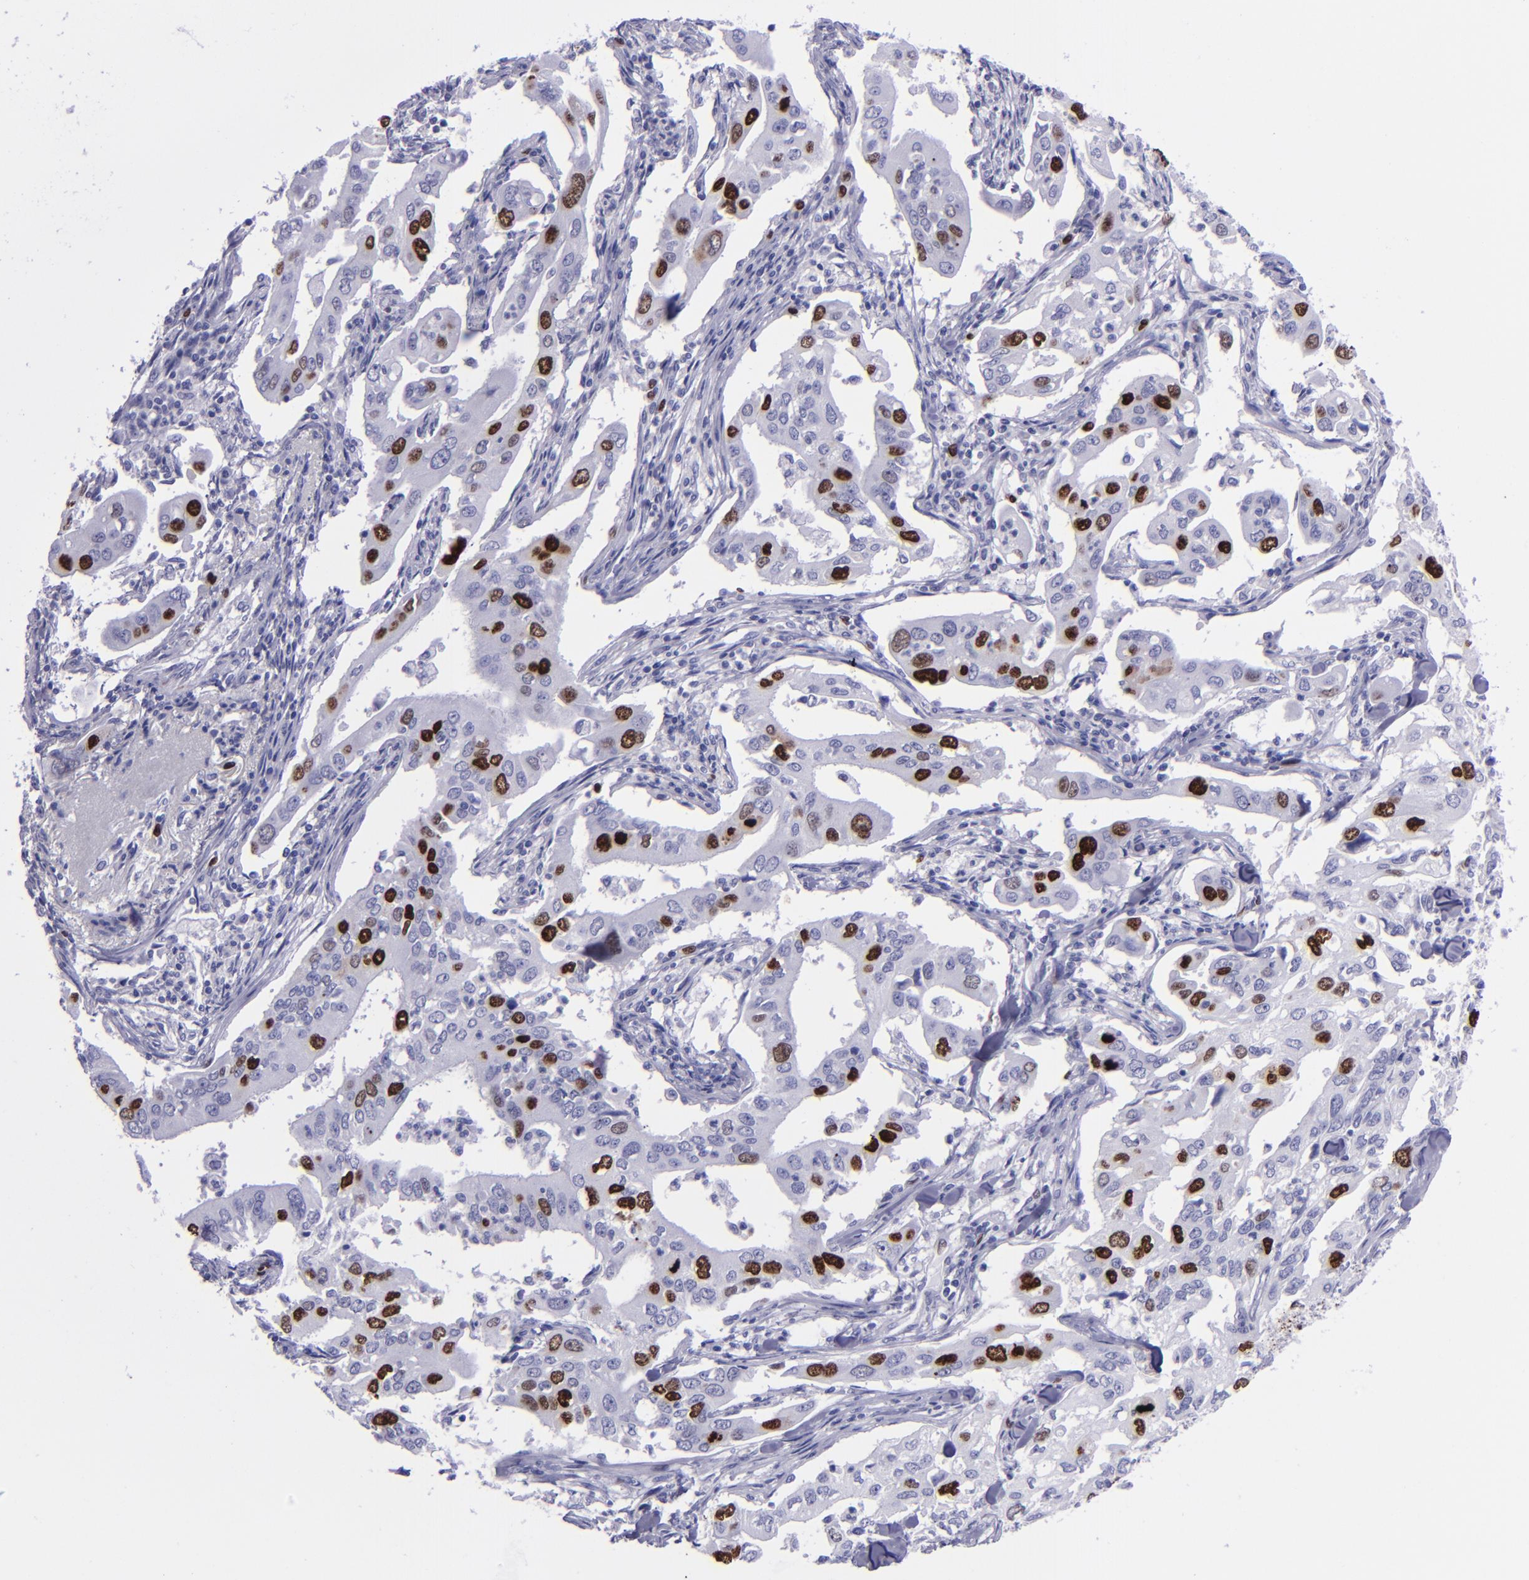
{"staining": {"intensity": "strong", "quantity": "<25%", "location": "nuclear"}, "tissue": "lung cancer", "cell_type": "Tumor cells", "image_type": "cancer", "snomed": [{"axis": "morphology", "description": "Adenocarcinoma, NOS"}, {"axis": "topography", "description": "Lung"}], "caption": "The immunohistochemical stain shows strong nuclear staining in tumor cells of lung cancer tissue.", "gene": "TOP2A", "patient": {"sex": "male", "age": 48}}